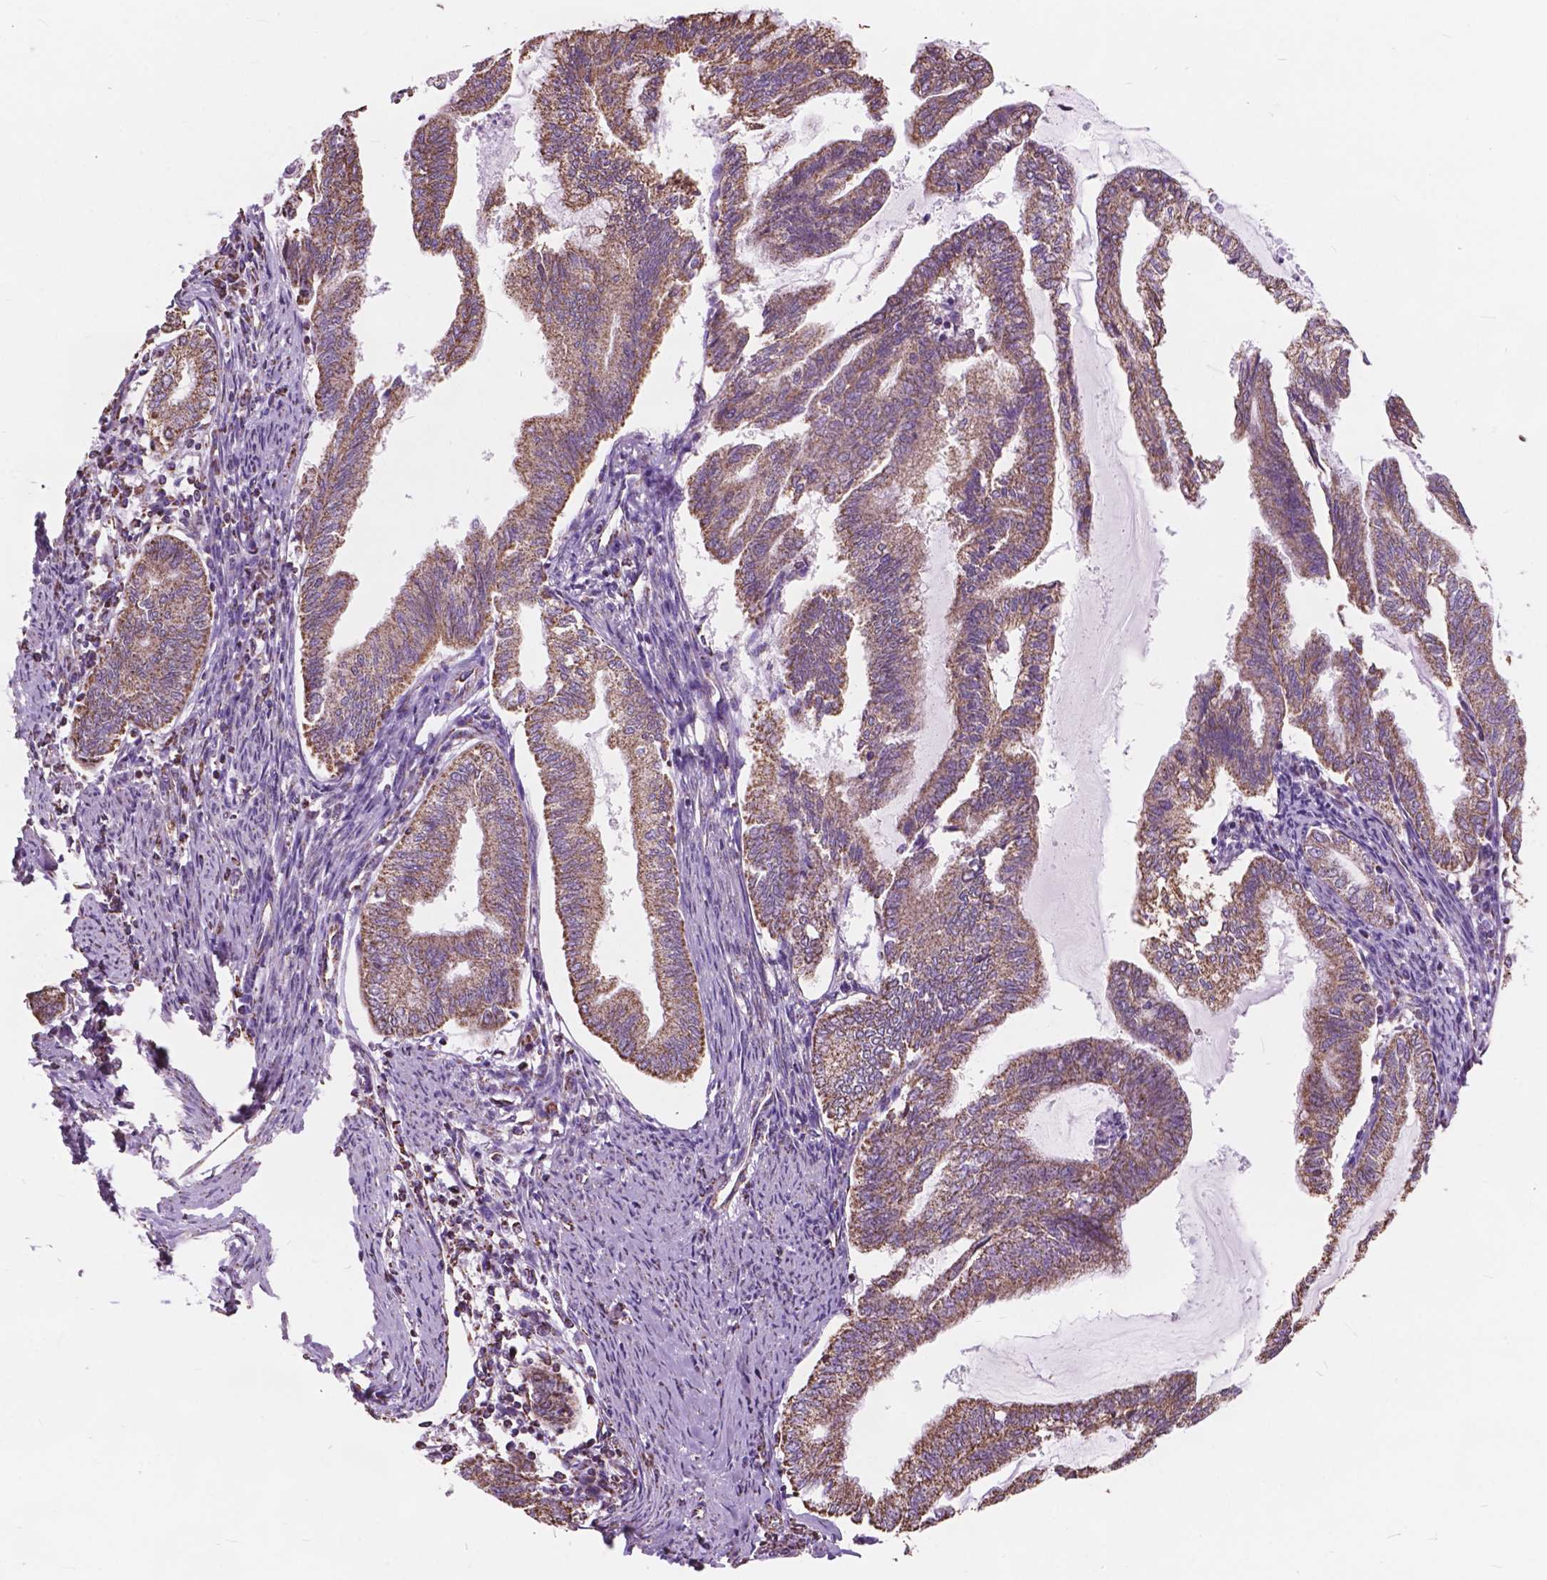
{"staining": {"intensity": "moderate", "quantity": ">75%", "location": "cytoplasmic/membranous"}, "tissue": "endometrial cancer", "cell_type": "Tumor cells", "image_type": "cancer", "snomed": [{"axis": "morphology", "description": "Adenocarcinoma, NOS"}, {"axis": "topography", "description": "Endometrium"}], "caption": "Immunohistochemistry (DAB) staining of human adenocarcinoma (endometrial) exhibits moderate cytoplasmic/membranous protein positivity in about >75% of tumor cells.", "gene": "SCOC", "patient": {"sex": "female", "age": 79}}